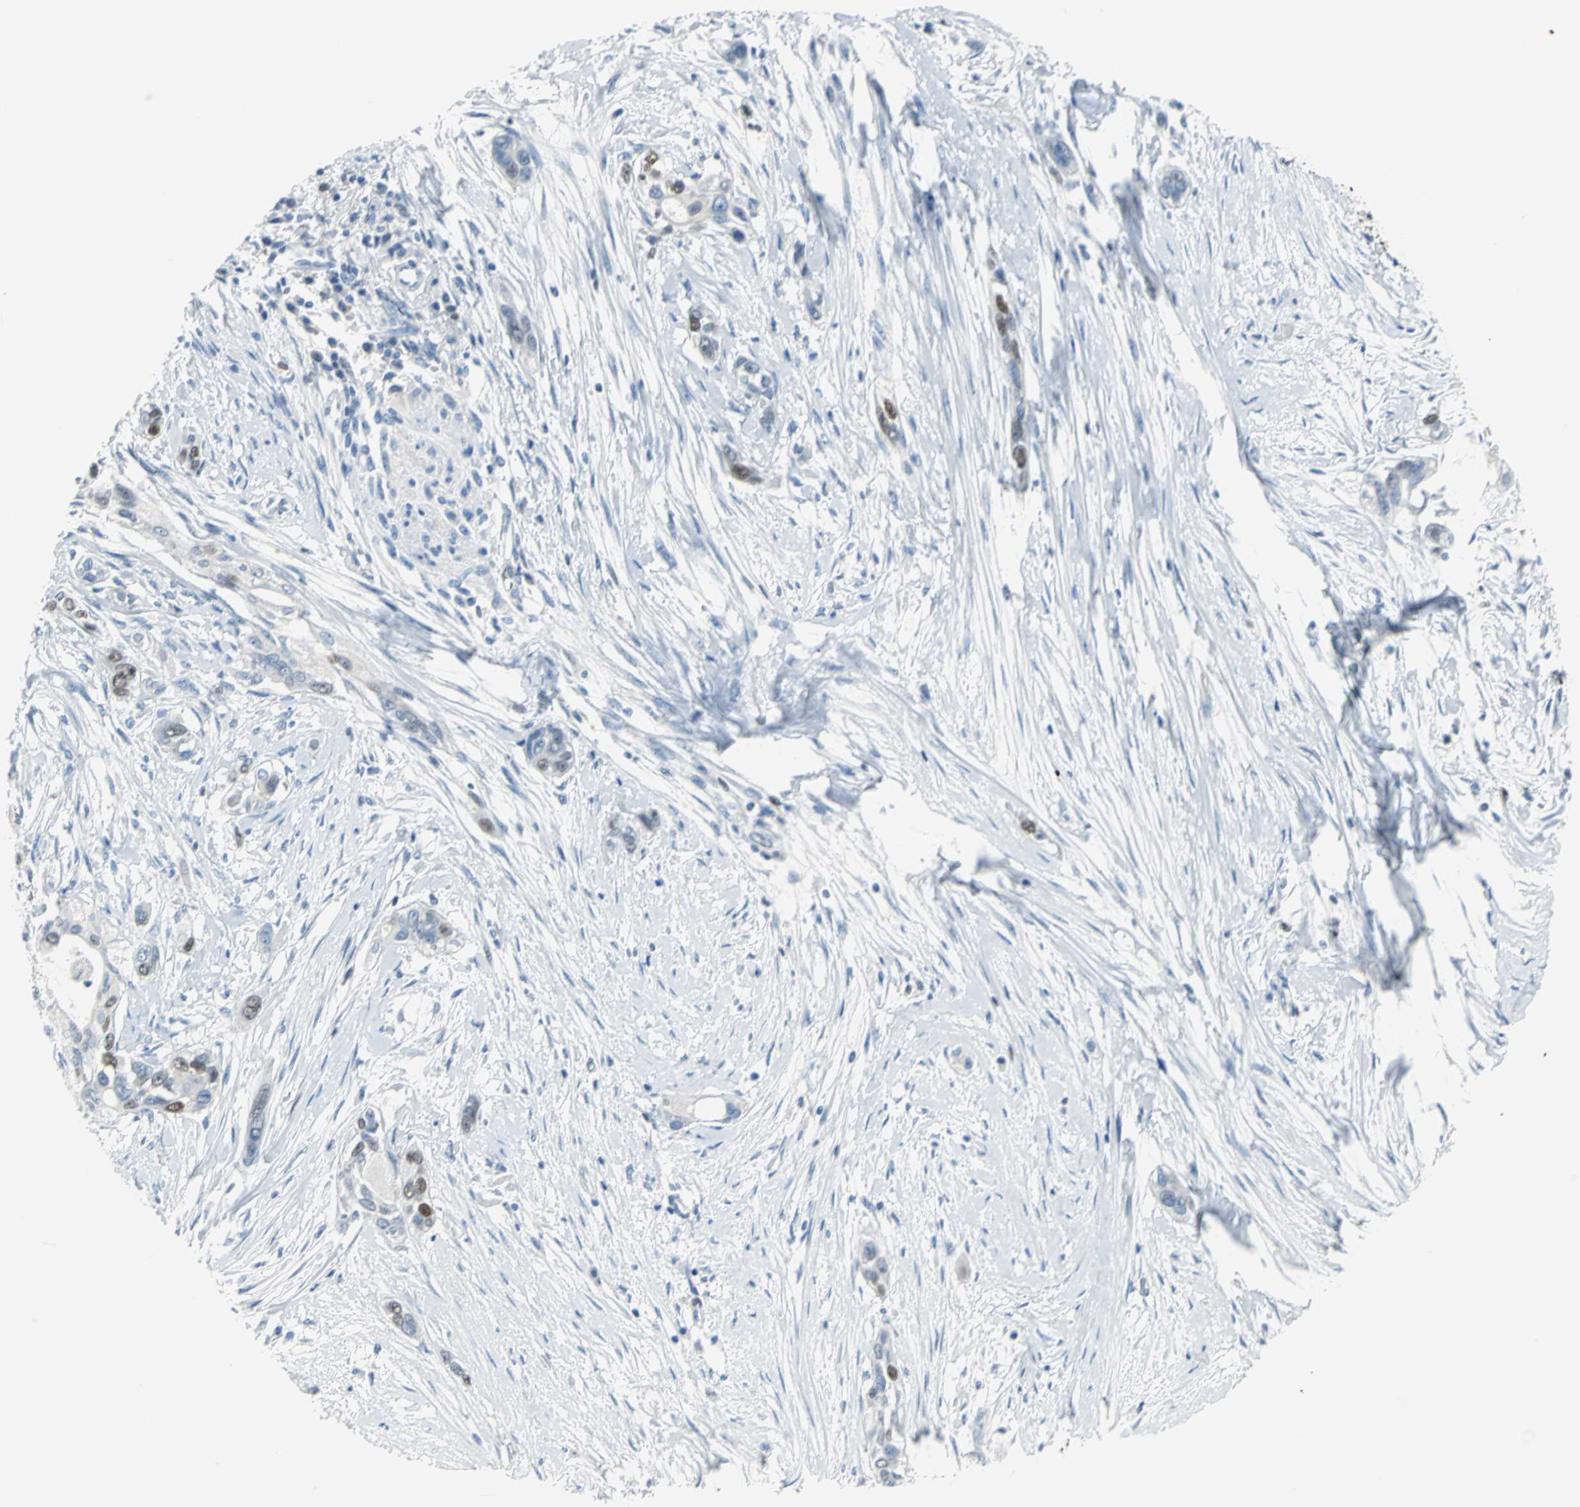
{"staining": {"intensity": "moderate", "quantity": "<25%", "location": "nuclear"}, "tissue": "pancreatic cancer", "cell_type": "Tumor cells", "image_type": "cancer", "snomed": [{"axis": "morphology", "description": "Adenocarcinoma, NOS"}, {"axis": "topography", "description": "Pancreas"}], "caption": "The photomicrograph shows immunohistochemical staining of pancreatic cancer (adenocarcinoma). There is moderate nuclear positivity is identified in about <25% of tumor cells.", "gene": "MCM4", "patient": {"sex": "female", "age": 60}}